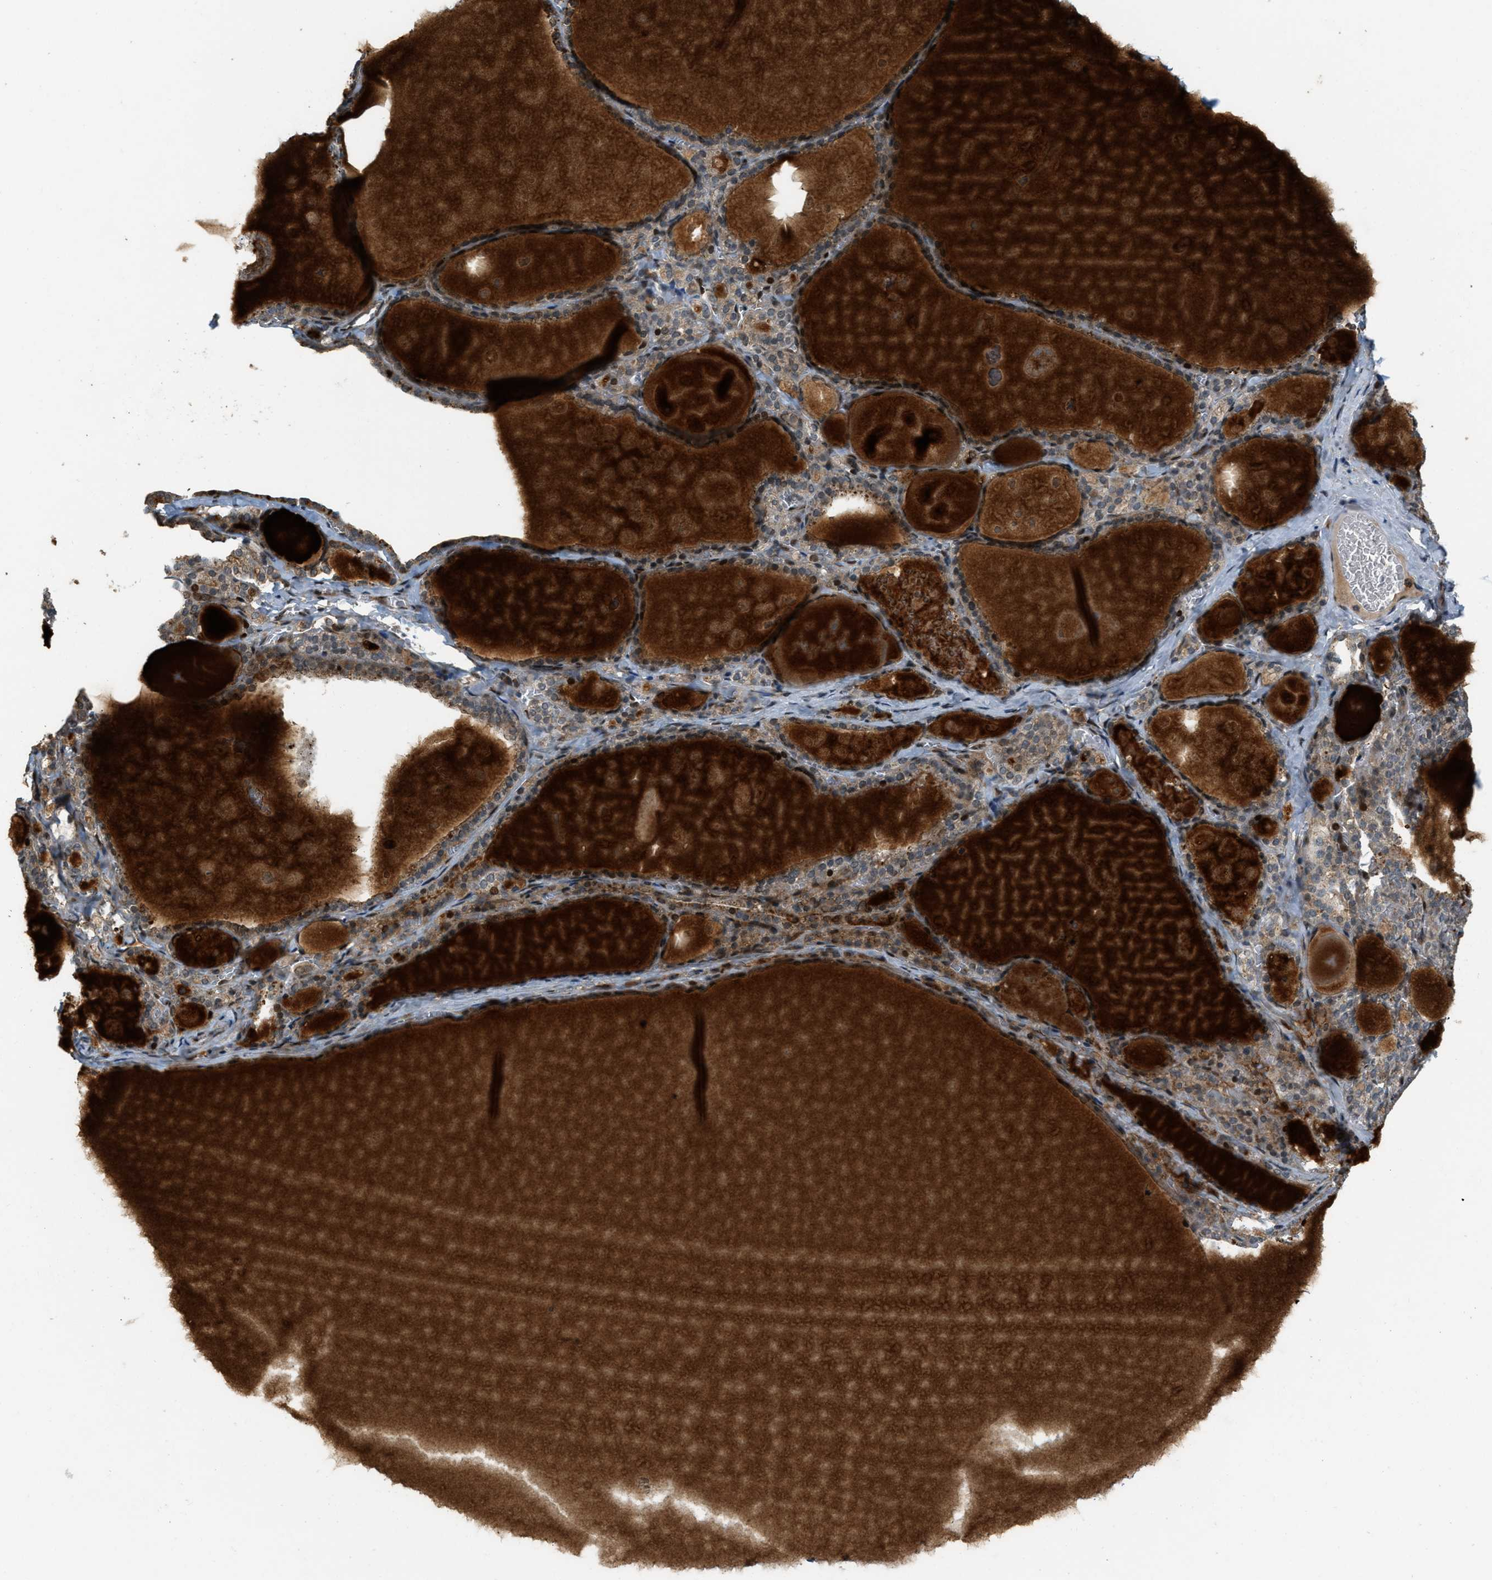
{"staining": {"intensity": "strong", "quantity": "25%-75%", "location": "cytoplasmic/membranous,nuclear"}, "tissue": "thyroid gland", "cell_type": "Glandular cells", "image_type": "normal", "snomed": [{"axis": "morphology", "description": "Normal tissue, NOS"}, {"axis": "topography", "description": "Thyroid gland"}], "caption": "Immunohistochemistry photomicrograph of unremarkable thyroid gland stained for a protein (brown), which shows high levels of strong cytoplasmic/membranous,nuclear positivity in about 25%-75% of glandular cells.", "gene": "TRAPPC14", "patient": {"sex": "male", "age": 56}}